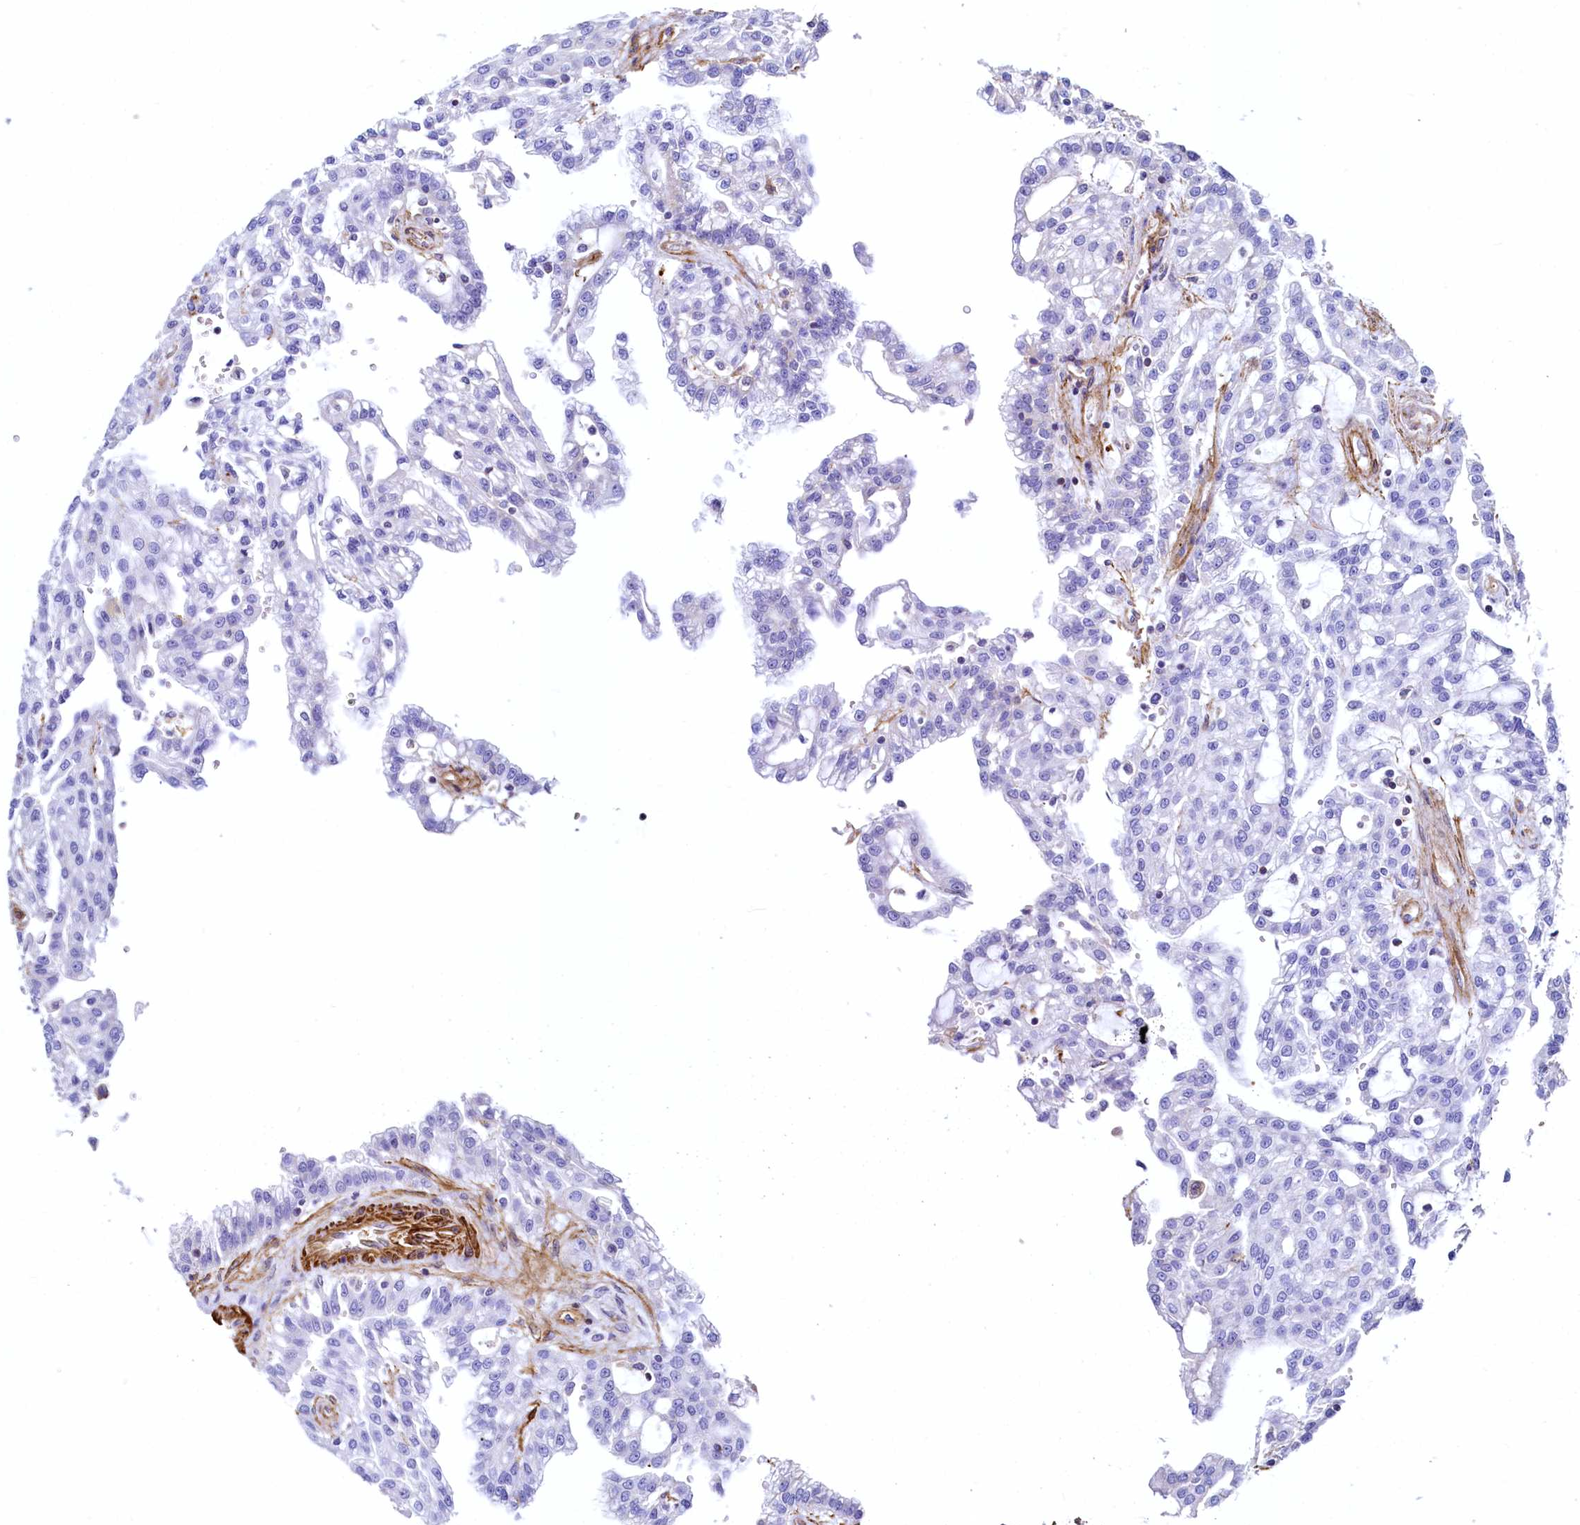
{"staining": {"intensity": "negative", "quantity": "none", "location": "none"}, "tissue": "renal cancer", "cell_type": "Tumor cells", "image_type": "cancer", "snomed": [{"axis": "morphology", "description": "Adenocarcinoma, NOS"}, {"axis": "topography", "description": "Kidney"}], "caption": "An immunohistochemistry (IHC) micrograph of adenocarcinoma (renal) is shown. There is no staining in tumor cells of adenocarcinoma (renal).", "gene": "THBS1", "patient": {"sex": "male", "age": 63}}